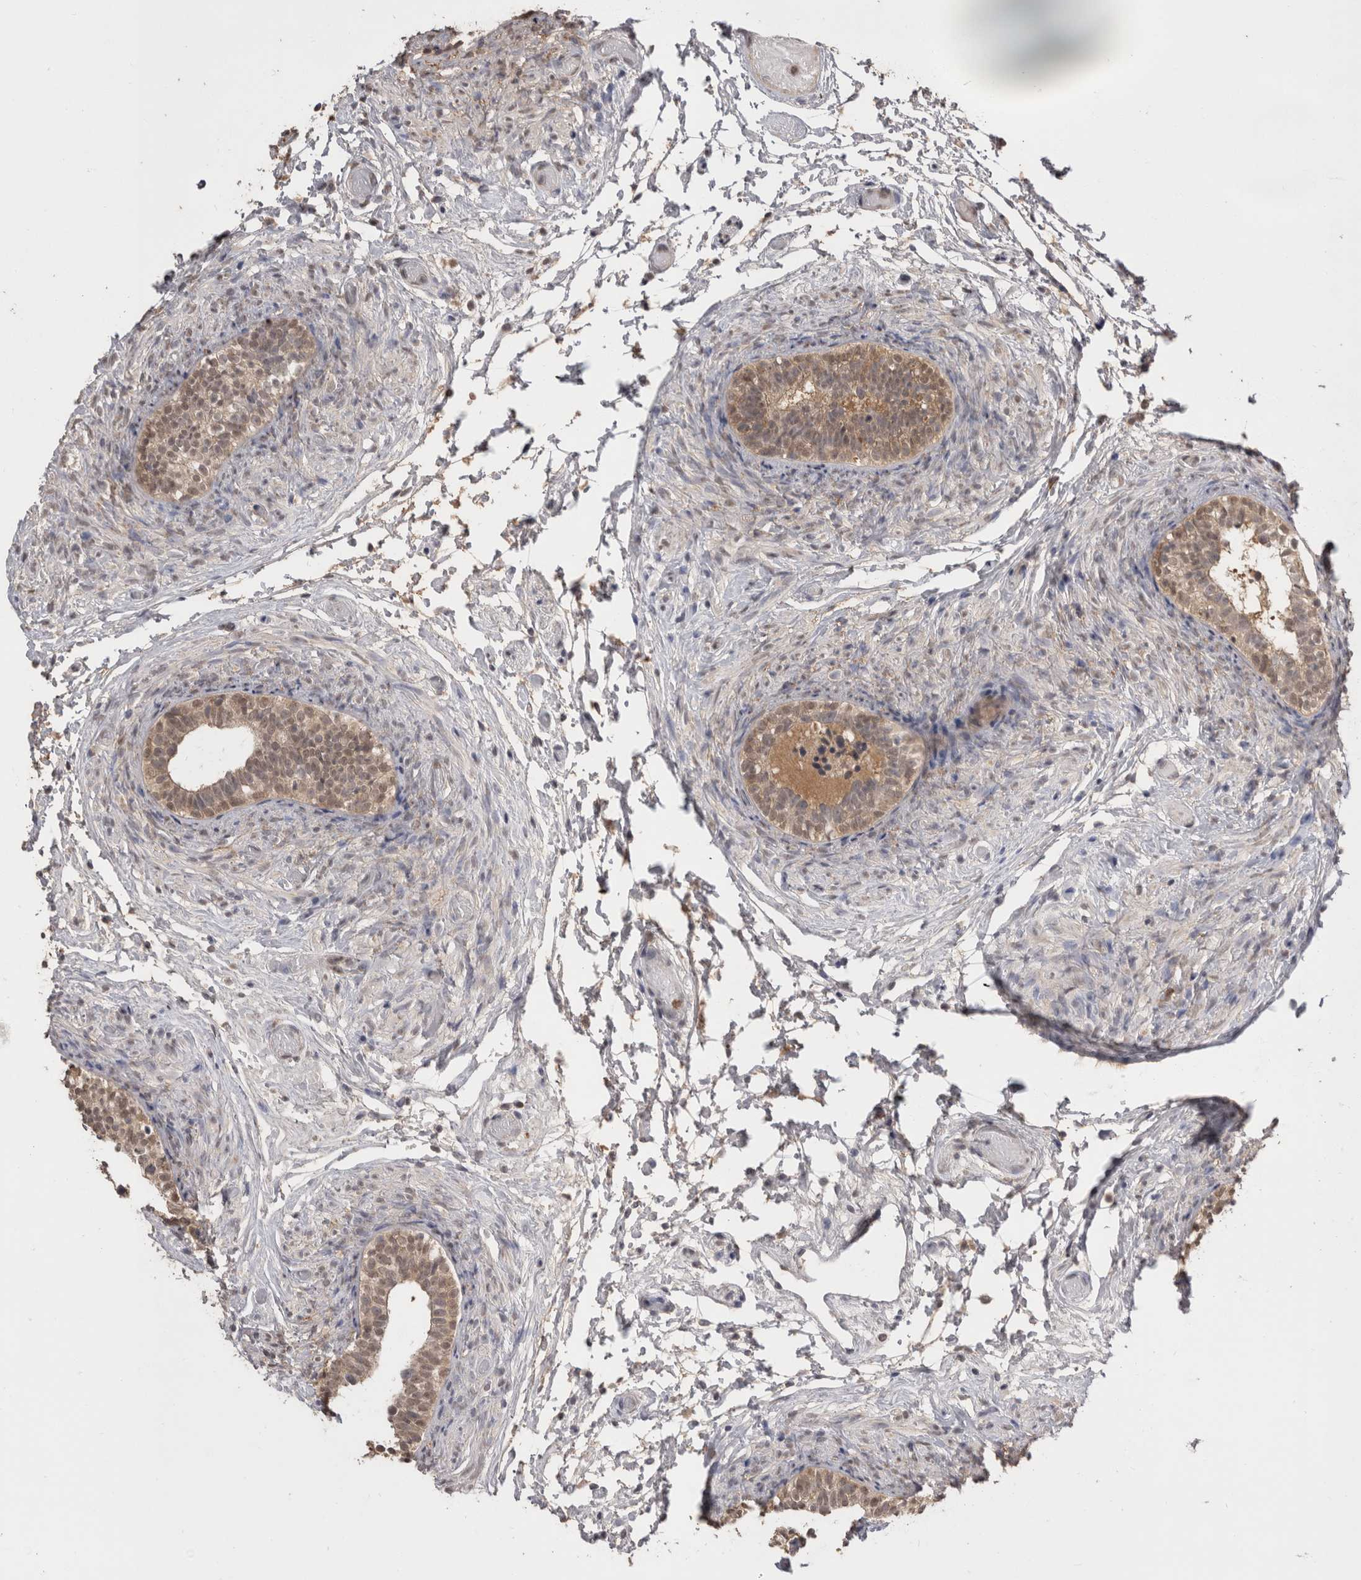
{"staining": {"intensity": "moderate", "quantity": ">75%", "location": "cytoplasmic/membranous"}, "tissue": "epididymis", "cell_type": "Glandular cells", "image_type": "normal", "snomed": [{"axis": "morphology", "description": "Normal tissue, NOS"}, {"axis": "topography", "description": "Epididymis"}], "caption": "DAB immunohistochemical staining of benign human epididymis shows moderate cytoplasmic/membranous protein positivity in approximately >75% of glandular cells.", "gene": "PREP", "patient": {"sex": "male", "age": 5}}